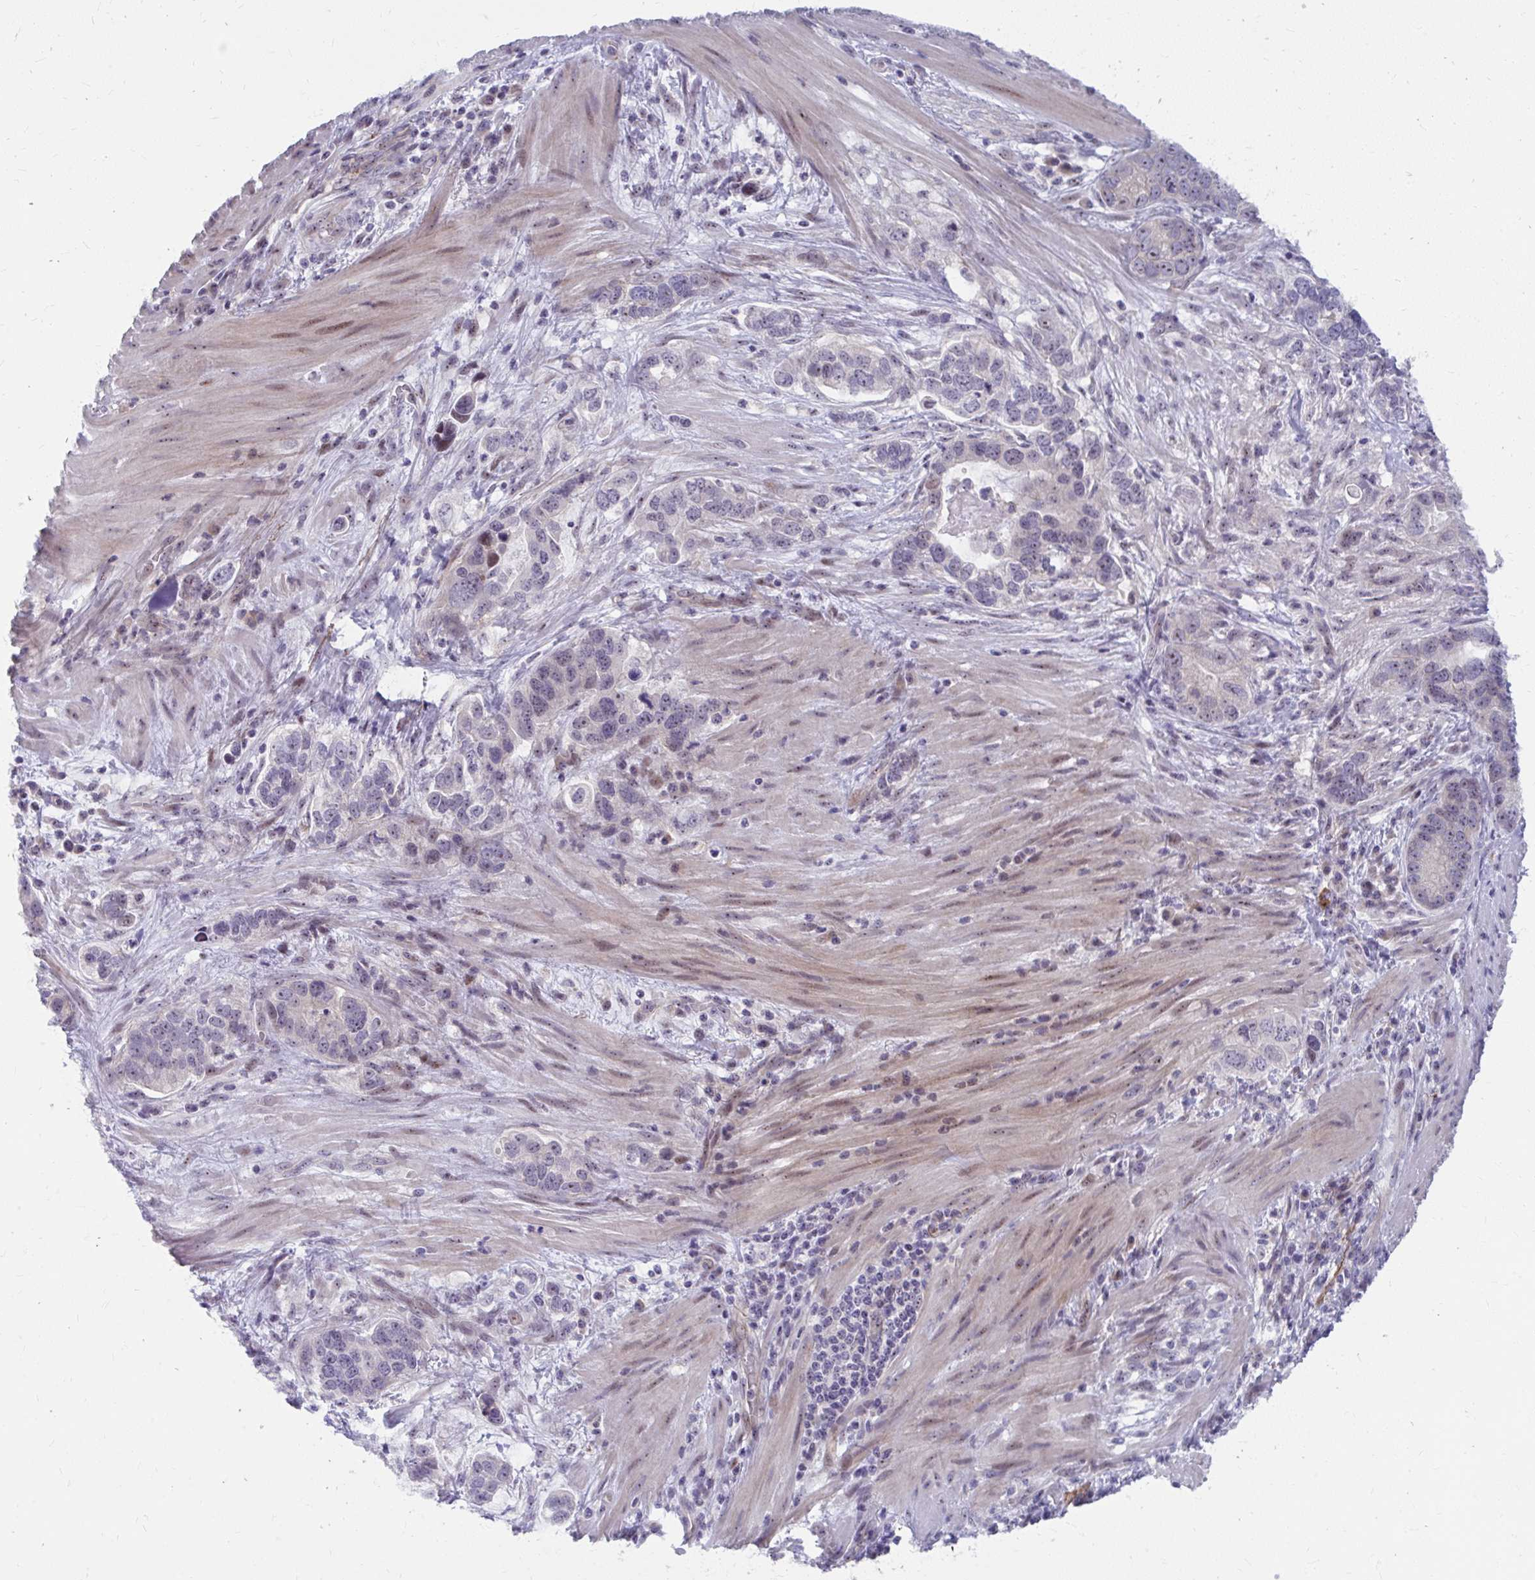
{"staining": {"intensity": "negative", "quantity": "none", "location": "none"}, "tissue": "stomach cancer", "cell_type": "Tumor cells", "image_type": "cancer", "snomed": [{"axis": "morphology", "description": "Adenocarcinoma, NOS"}, {"axis": "topography", "description": "Stomach, lower"}], "caption": "This is an IHC micrograph of stomach cancer. There is no positivity in tumor cells.", "gene": "MUS81", "patient": {"sex": "female", "age": 93}}